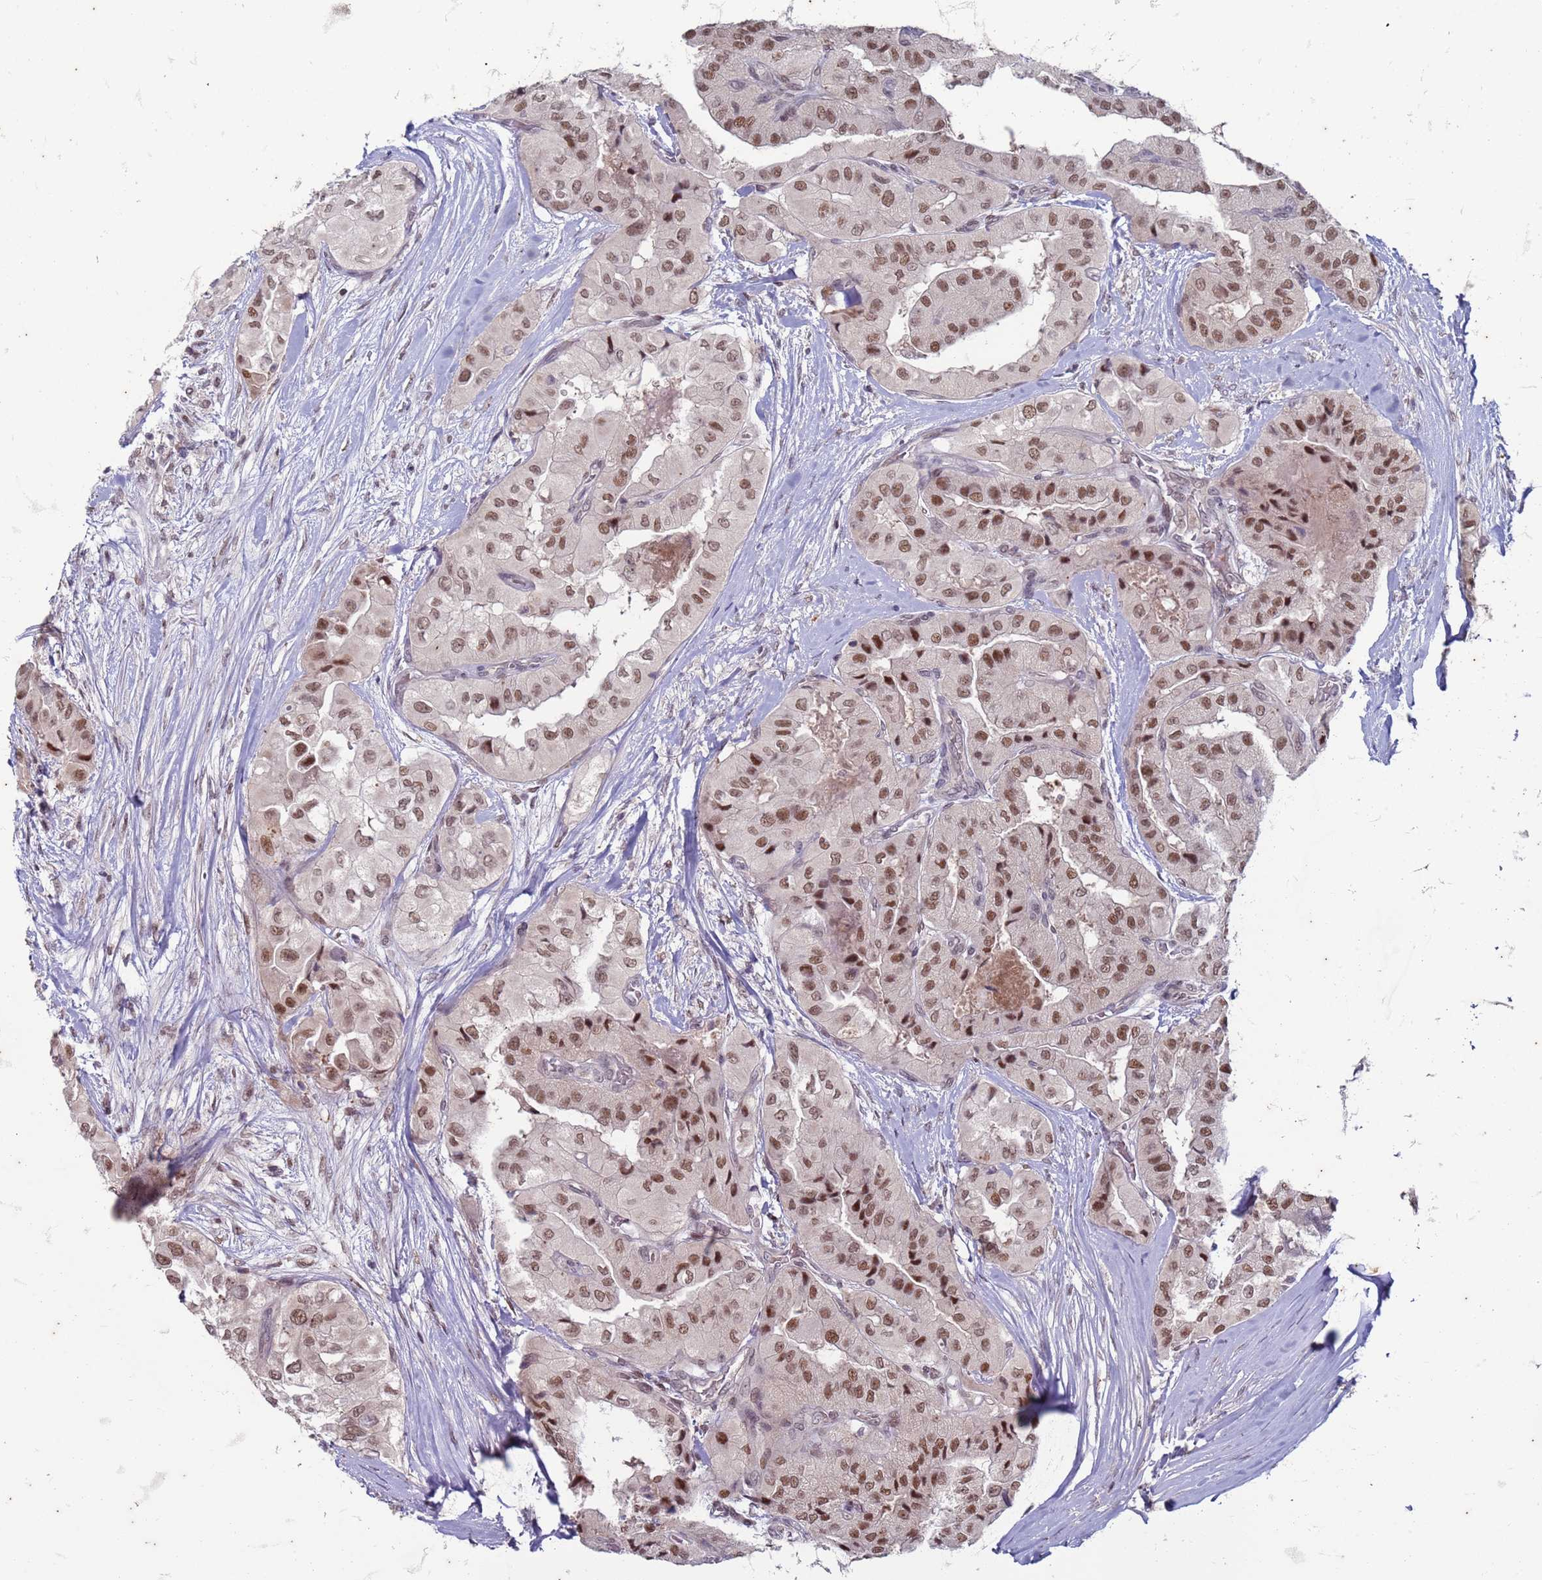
{"staining": {"intensity": "moderate", "quantity": ">75%", "location": "nuclear"}, "tissue": "thyroid cancer", "cell_type": "Tumor cells", "image_type": "cancer", "snomed": [{"axis": "morphology", "description": "Papillary adenocarcinoma, NOS"}, {"axis": "topography", "description": "Thyroid gland"}], "caption": "A brown stain highlights moderate nuclear positivity of a protein in human papillary adenocarcinoma (thyroid) tumor cells. Nuclei are stained in blue.", "gene": "TRMT6", "patient": {"sex": "female", "age": 59}}